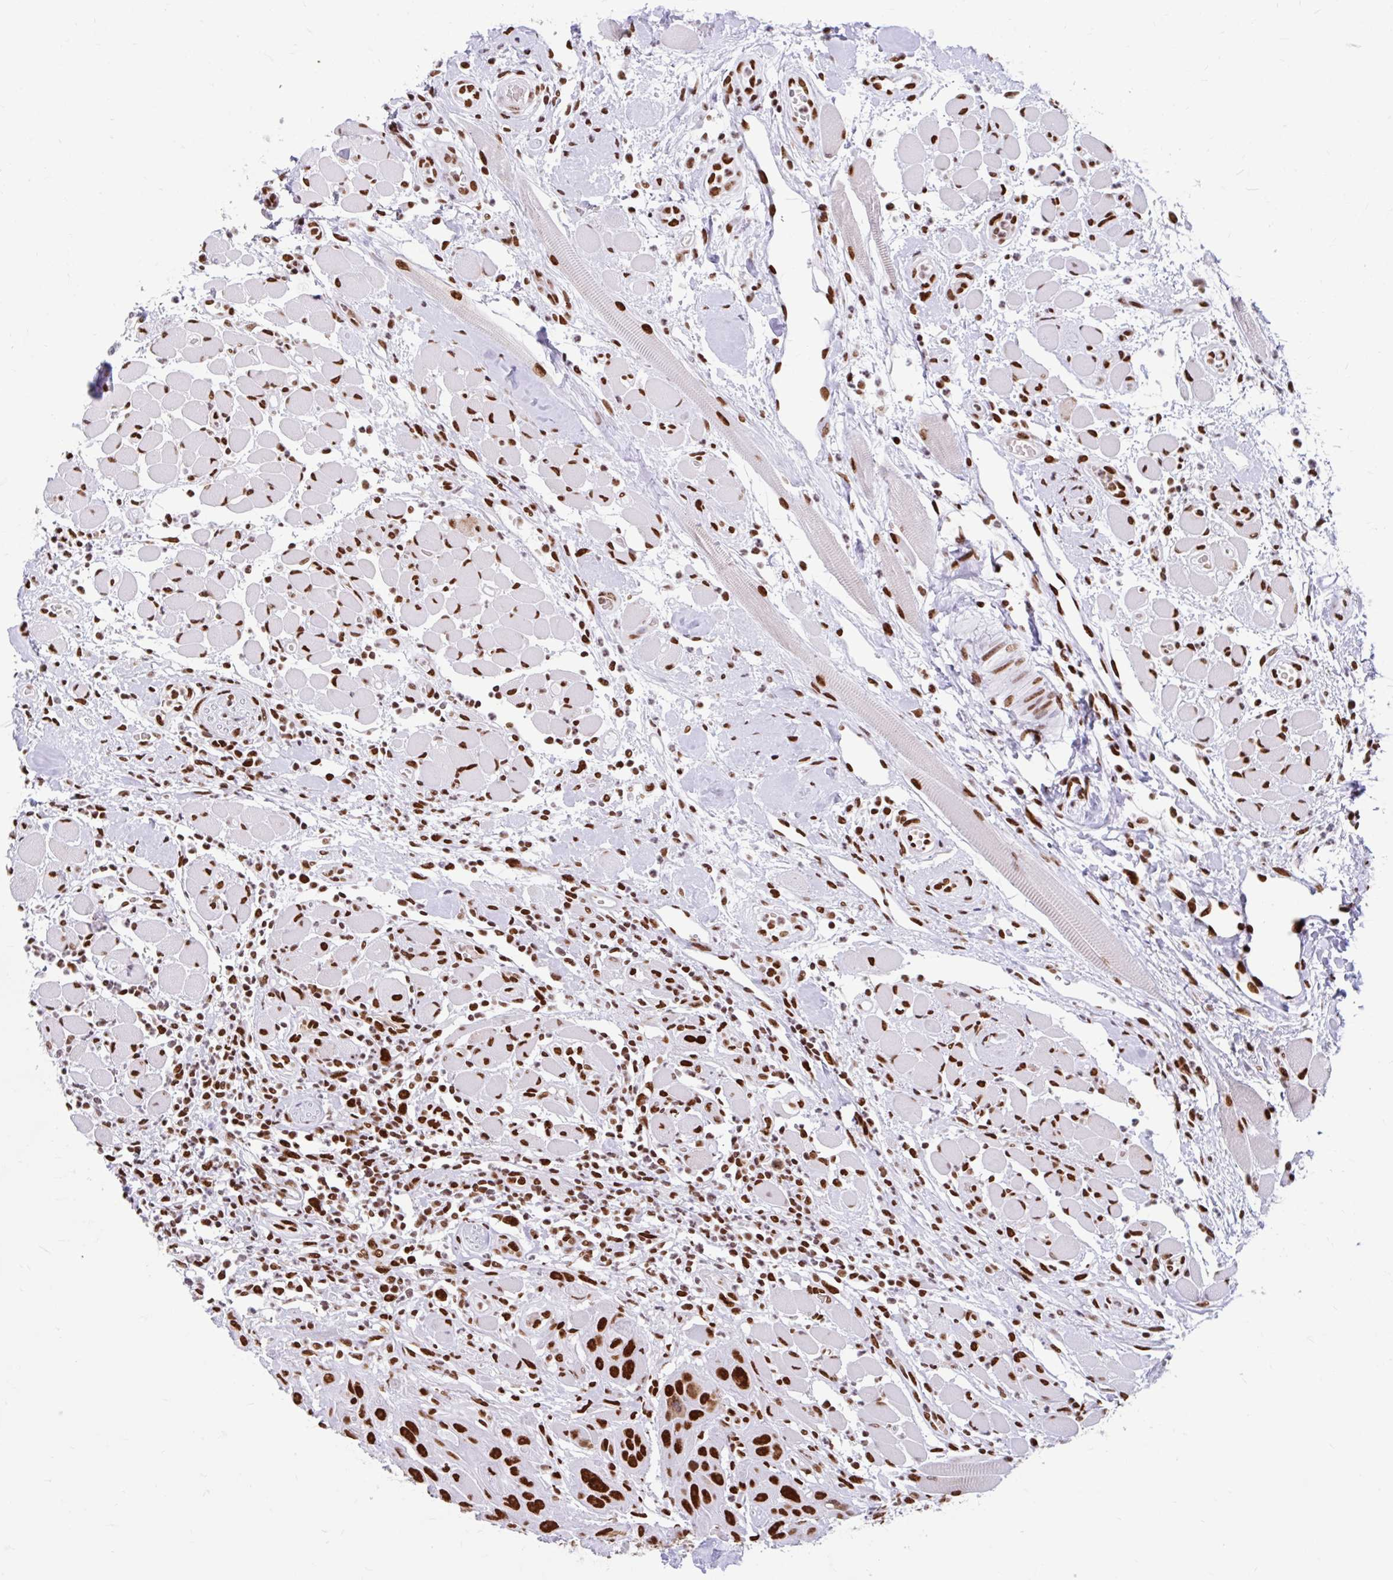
{"staining": {"intensity": "strong", "quantity": ">75%", "location": "nuclear"}, "tissue": "head and neck cancer", "cell_type": "Tumor cells", "image_type": "cancer", "snomed": [{"axis": "morphology", "description": "Squamous cell carcinoma, NOS"}, {"axis": "topography", "description": "Head-Neck"}], "caption": "The image exhibits immunohistochemical staining of head and neck cancer (squamous cell carcinoma). There is strong nuclear expression is identified in about >75% of tumor cells. (DAB (3,3'-diaminobenzidine) IHC, brown staining for protein, blue staining for nuclei).", "gene": "KHDRBS1", "patient": {"sex": "female", "age": 59}}